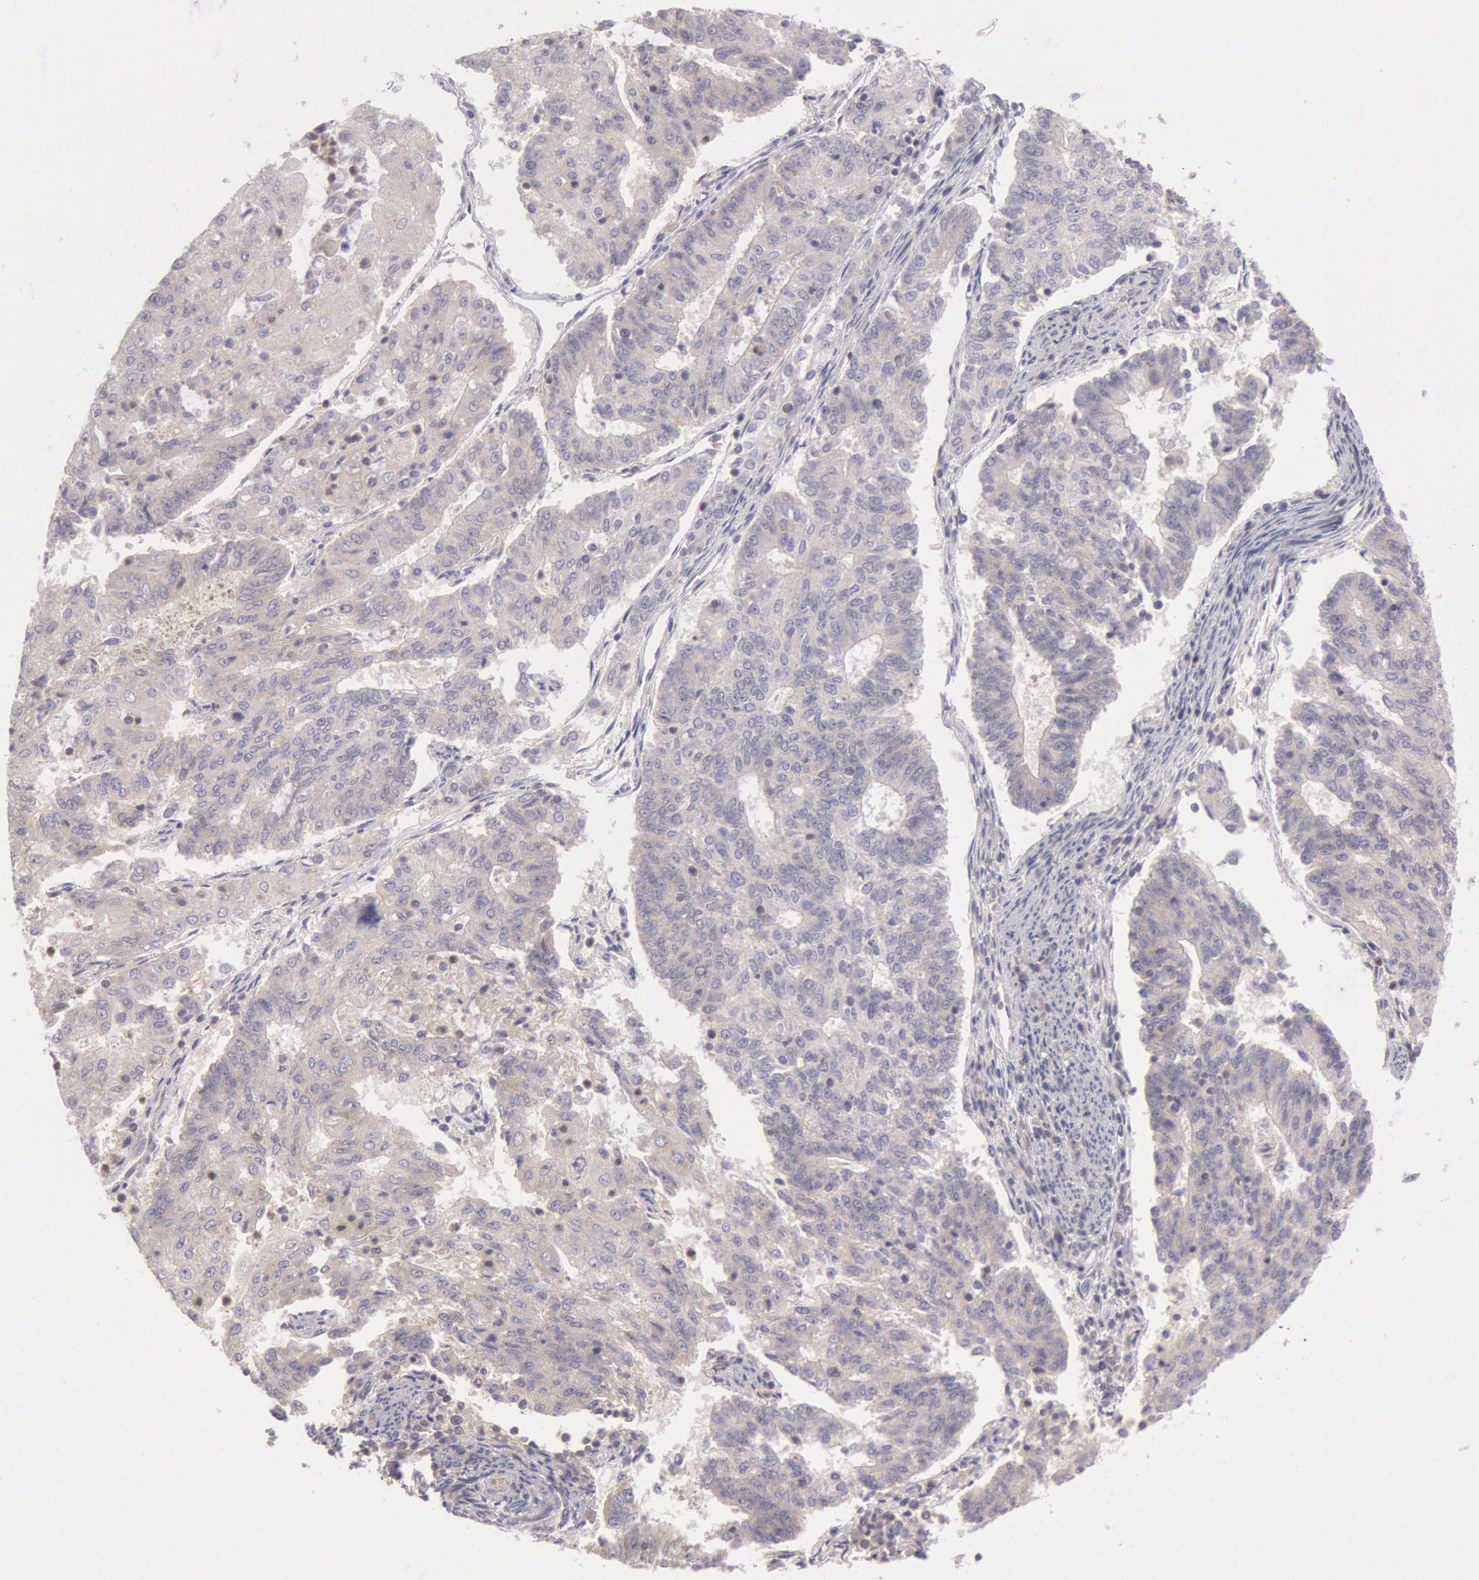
{"staining": {"intensity": "negative", "quantity": "none", "location": "none"}, "tissue": "endometrial cancer", "cell_type": "Tumor cells", "image_type": "cancer", "snomed": [{"axis": "morphology", "description": "Adenocarcinoma, NOS"}, {"axis": "topography", "description": "Endometrium"}], "caption": "A high-resolution image shows immunohistochemistry (IHC) staining of adenocarcinoma (endometrial), which reveals no significant expression in tumor cells.", "gene": "PIK3R1", "patient": {"sex": "female", "age": 56}}